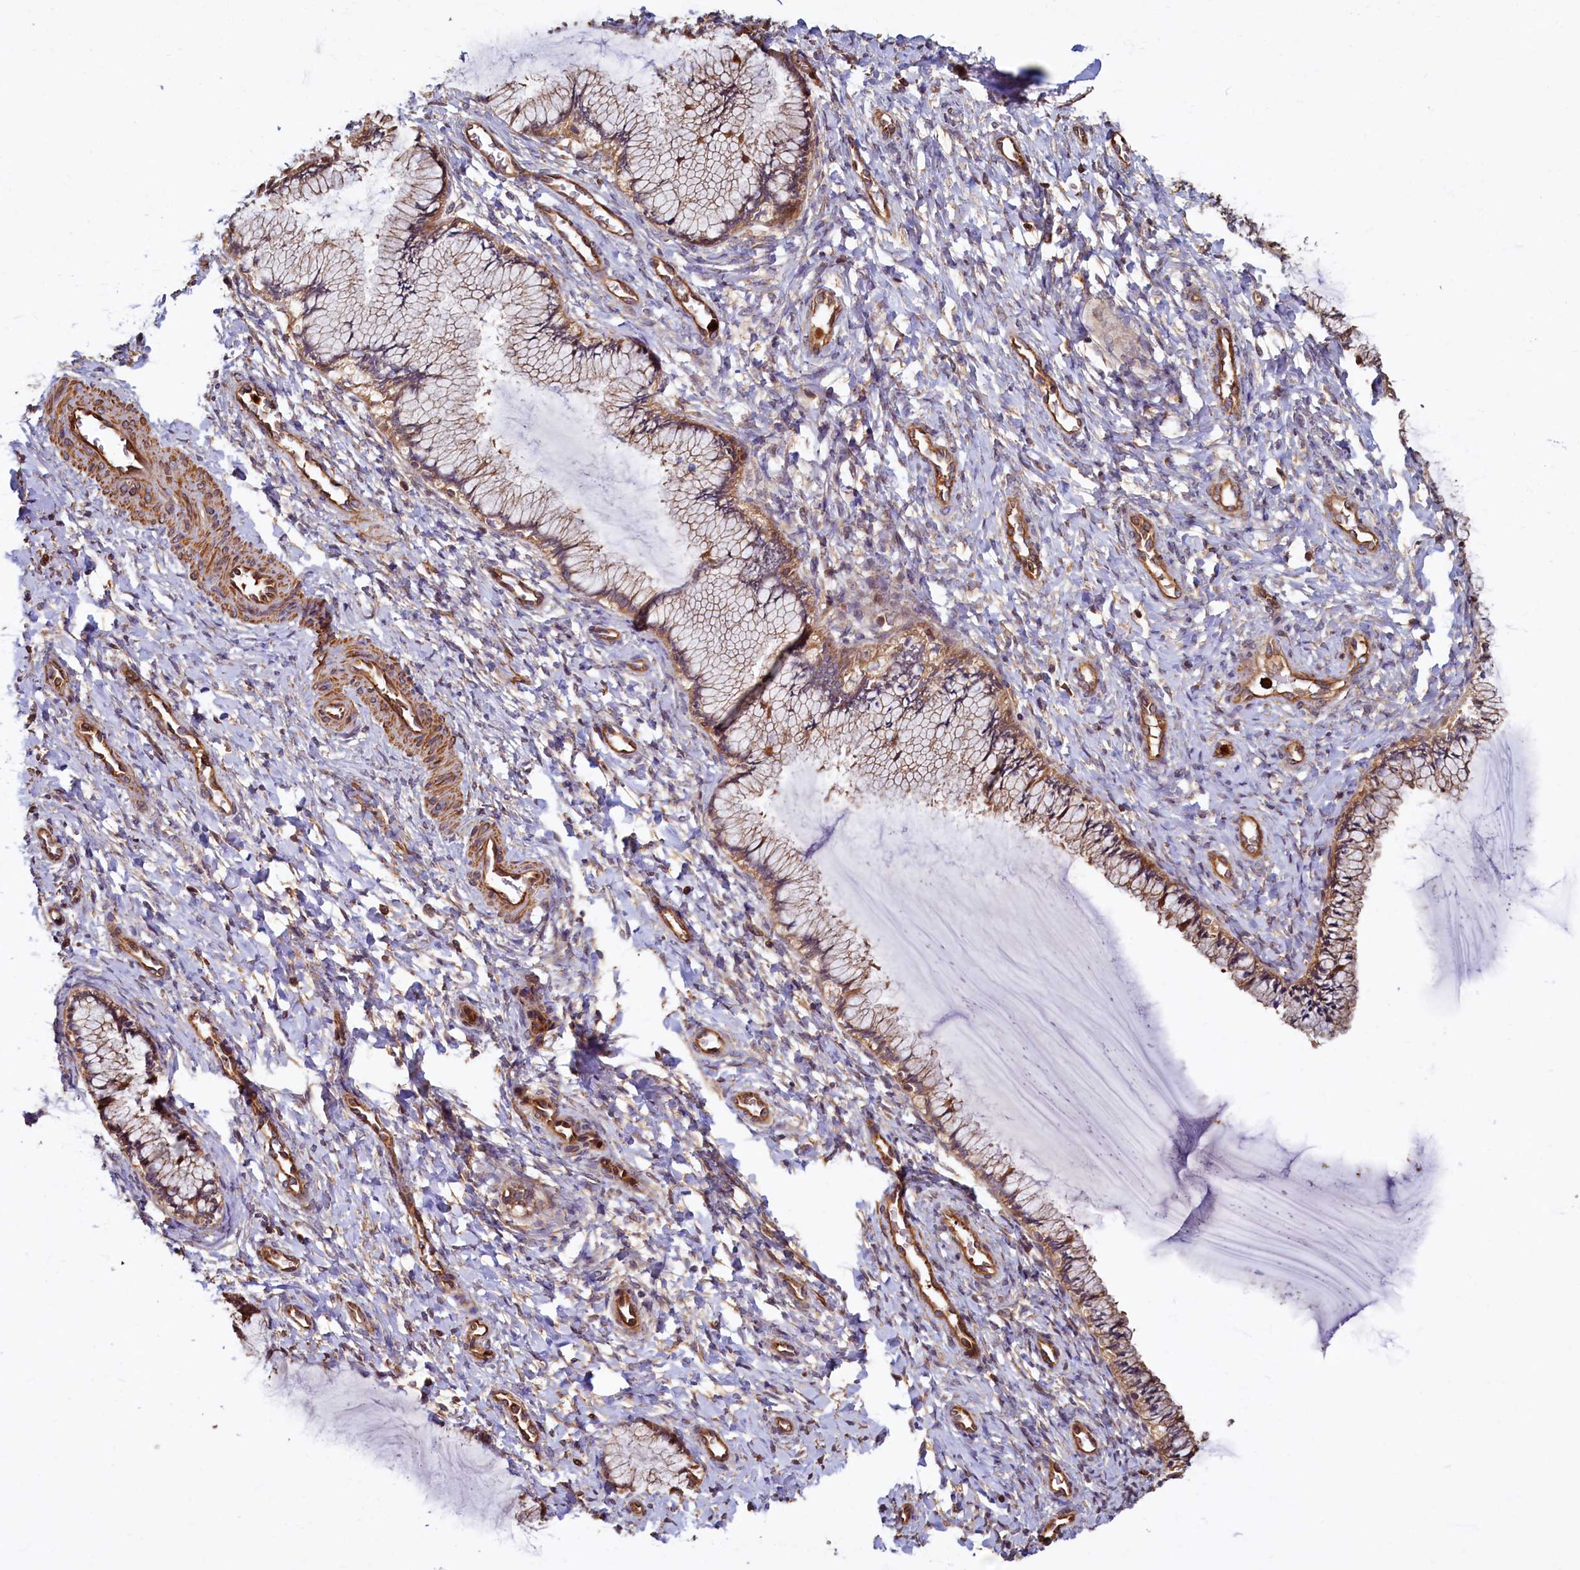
{"staining": {"intensity": "moderate", "quantity": ">75%", "location": "cytoplasmic/membranous"}, "tissue": "cervix", "cell_type": "Glandular cells", "image_type": "normal", "snomed": [{"axis": "morphology", "description": "Normal tissue, NOS"}, {"axis": "morphology", "description": "Adenocarcinoma, NOS"}, {"axis": "topography", "description": "Cervix"}], "caption": "A brown stain labels moderate cytoplasmic/membranous positivity of a protein in glandular cells of normal human cervix.", "gene": "CCDC102B", "patient": {"sex": "female", "age": 29}}